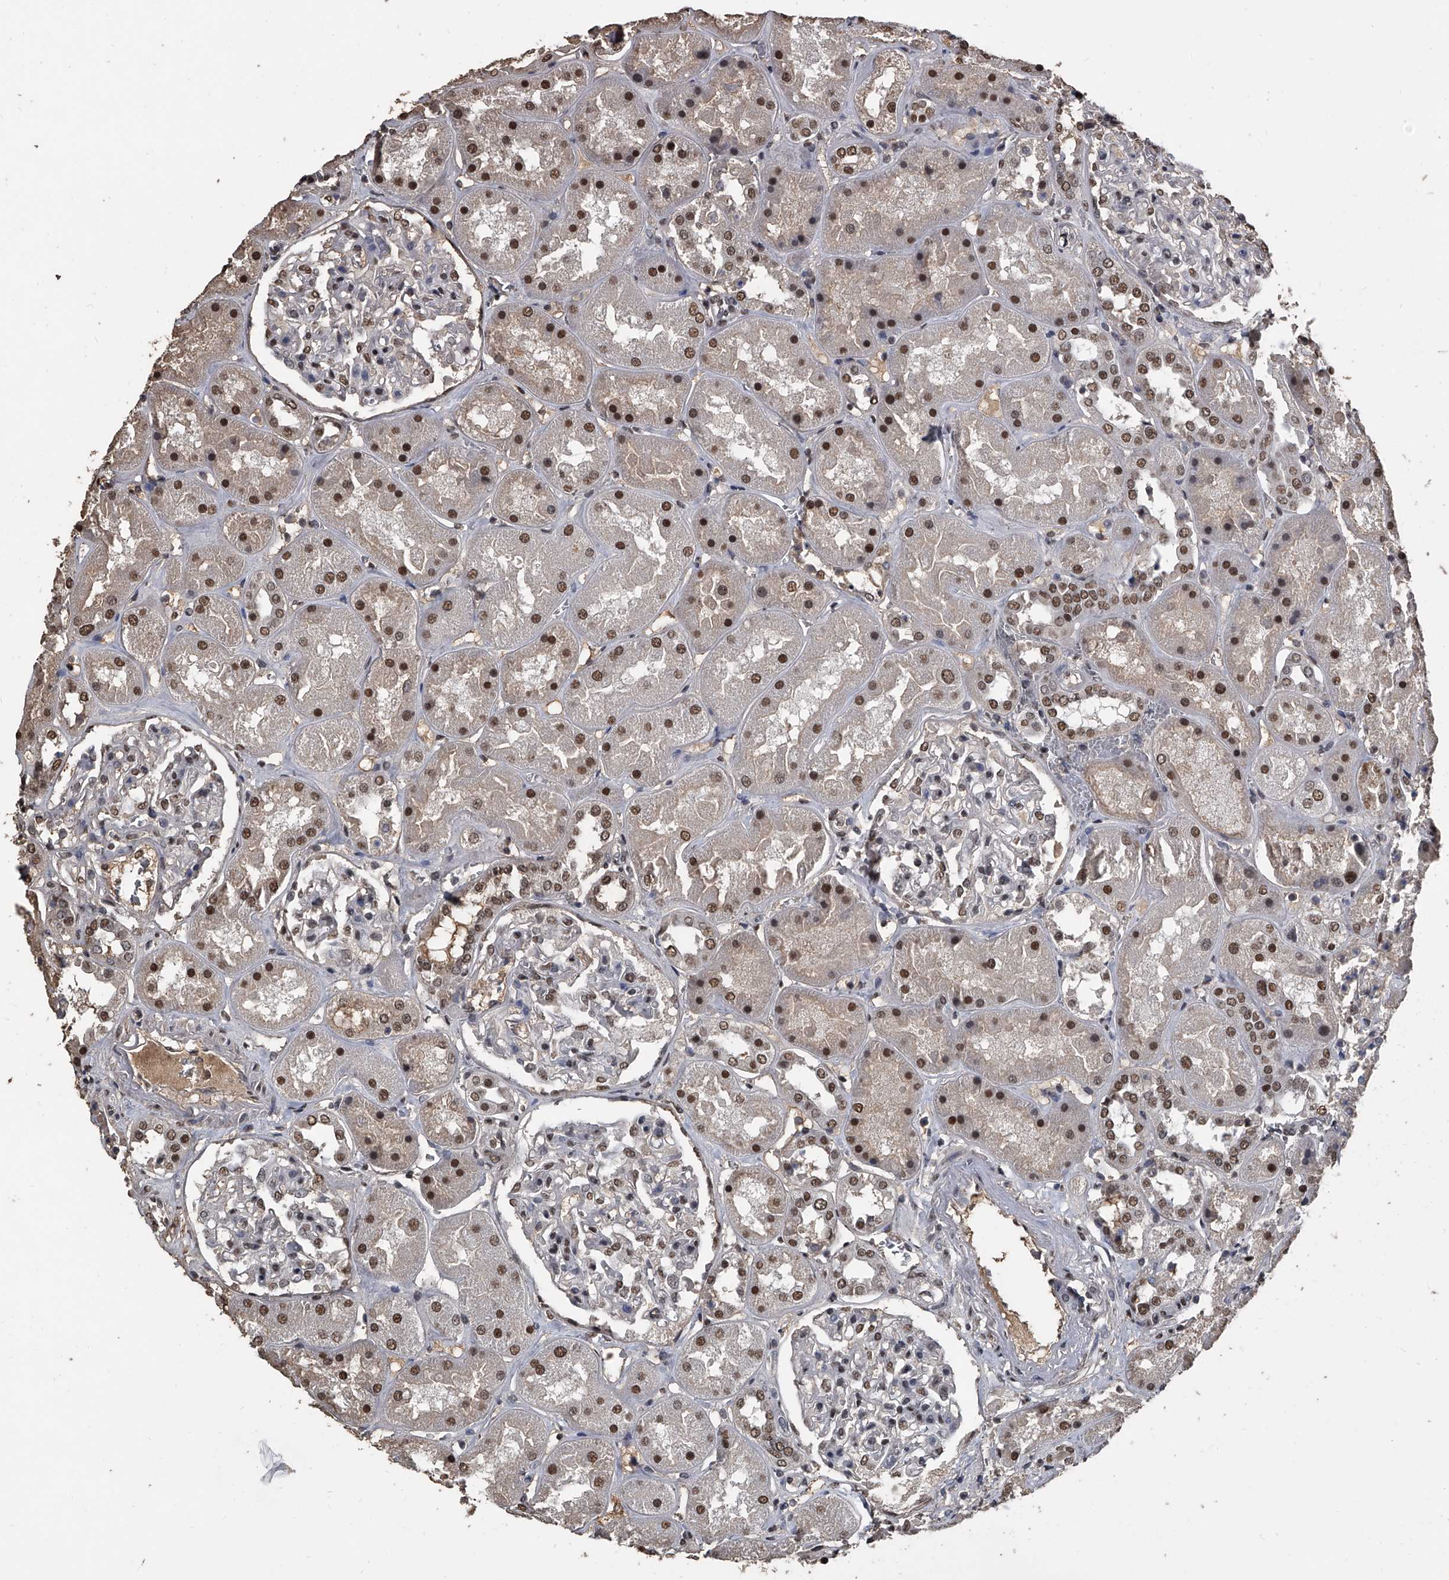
{"staining": {"intensity": "moderate", "quantity": "25%-75%", "location": "nuclear"}, "tissue": "kidney", "cell_type": "Cells in glomeruli", "image_type": "normal", "snomed": [{"axis": "morphology", "description": "Normal tissue, NOS"}, {"axis": "topography", "description": "Kidney"}], "caption": "Protein staining of benign kidney exhibits moderate nuclear staining in about 25%-75% of cells in glomeruli.", "gene": "MATR3", "patient": {"sex": "male", "age": 70}}